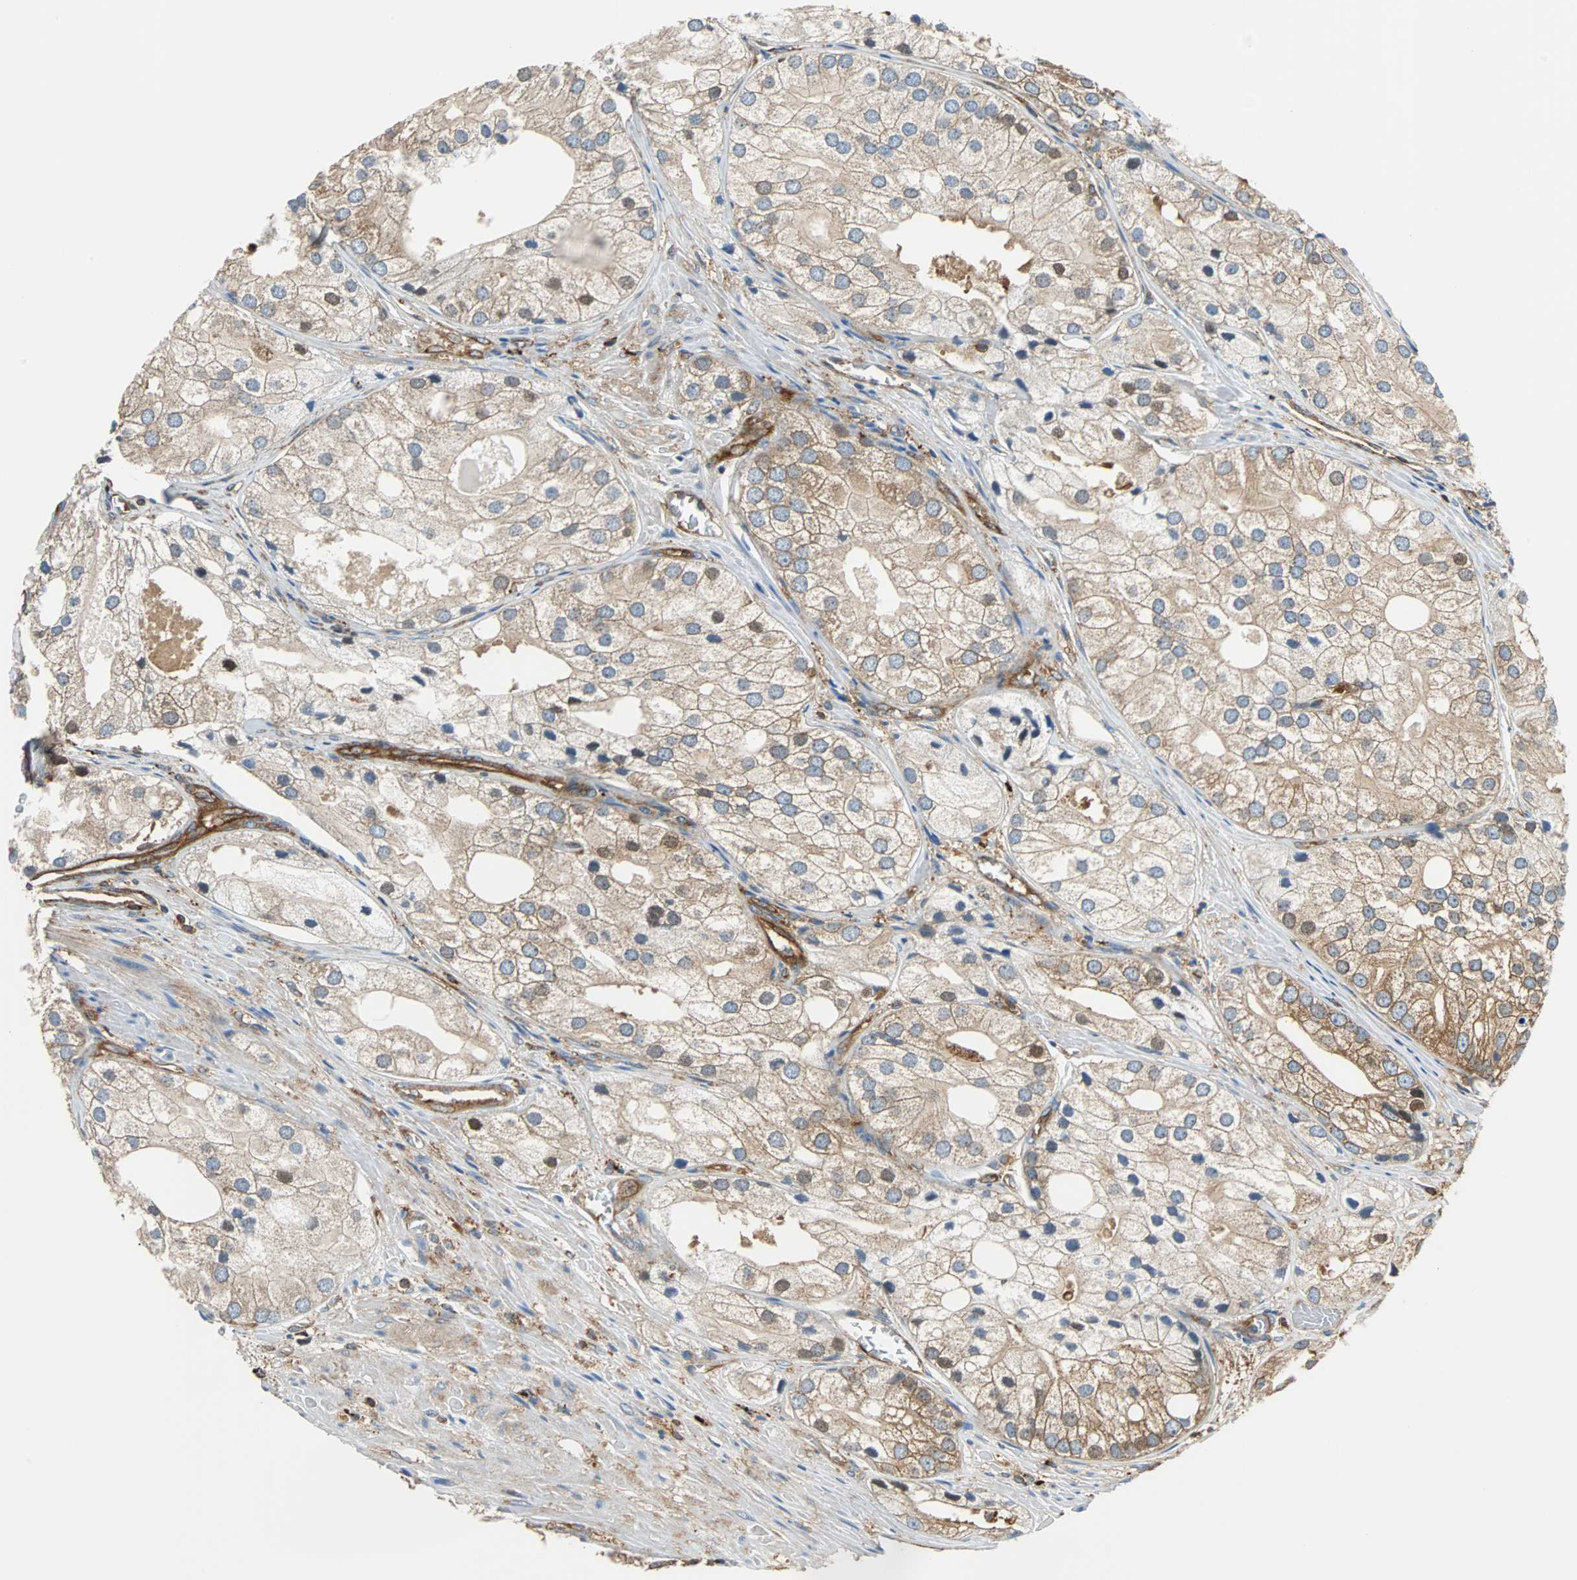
{"staining": {"intensity": "moderate", "quantity": ">75%", "location": "cytoplasmic/membranous"}, "tissue": "prostate cancer", "cell_type": "Tumor cells", "image_type": "cancer", "snomed": [{"axis": "morphology", "description": "Adenocarcinoma, Low grade"}, {"axis": "topography", "description": "Prostate"}], "caption": "Immunohistochemical staining of low-grade adenocarcinoma (prostate) demonstrates medium levels of moderate cytoplasmic/membranous protein expression in about >75% of tumor cells.", "gene": "RELA", "patient": {"sex": "male", "age": 69}}